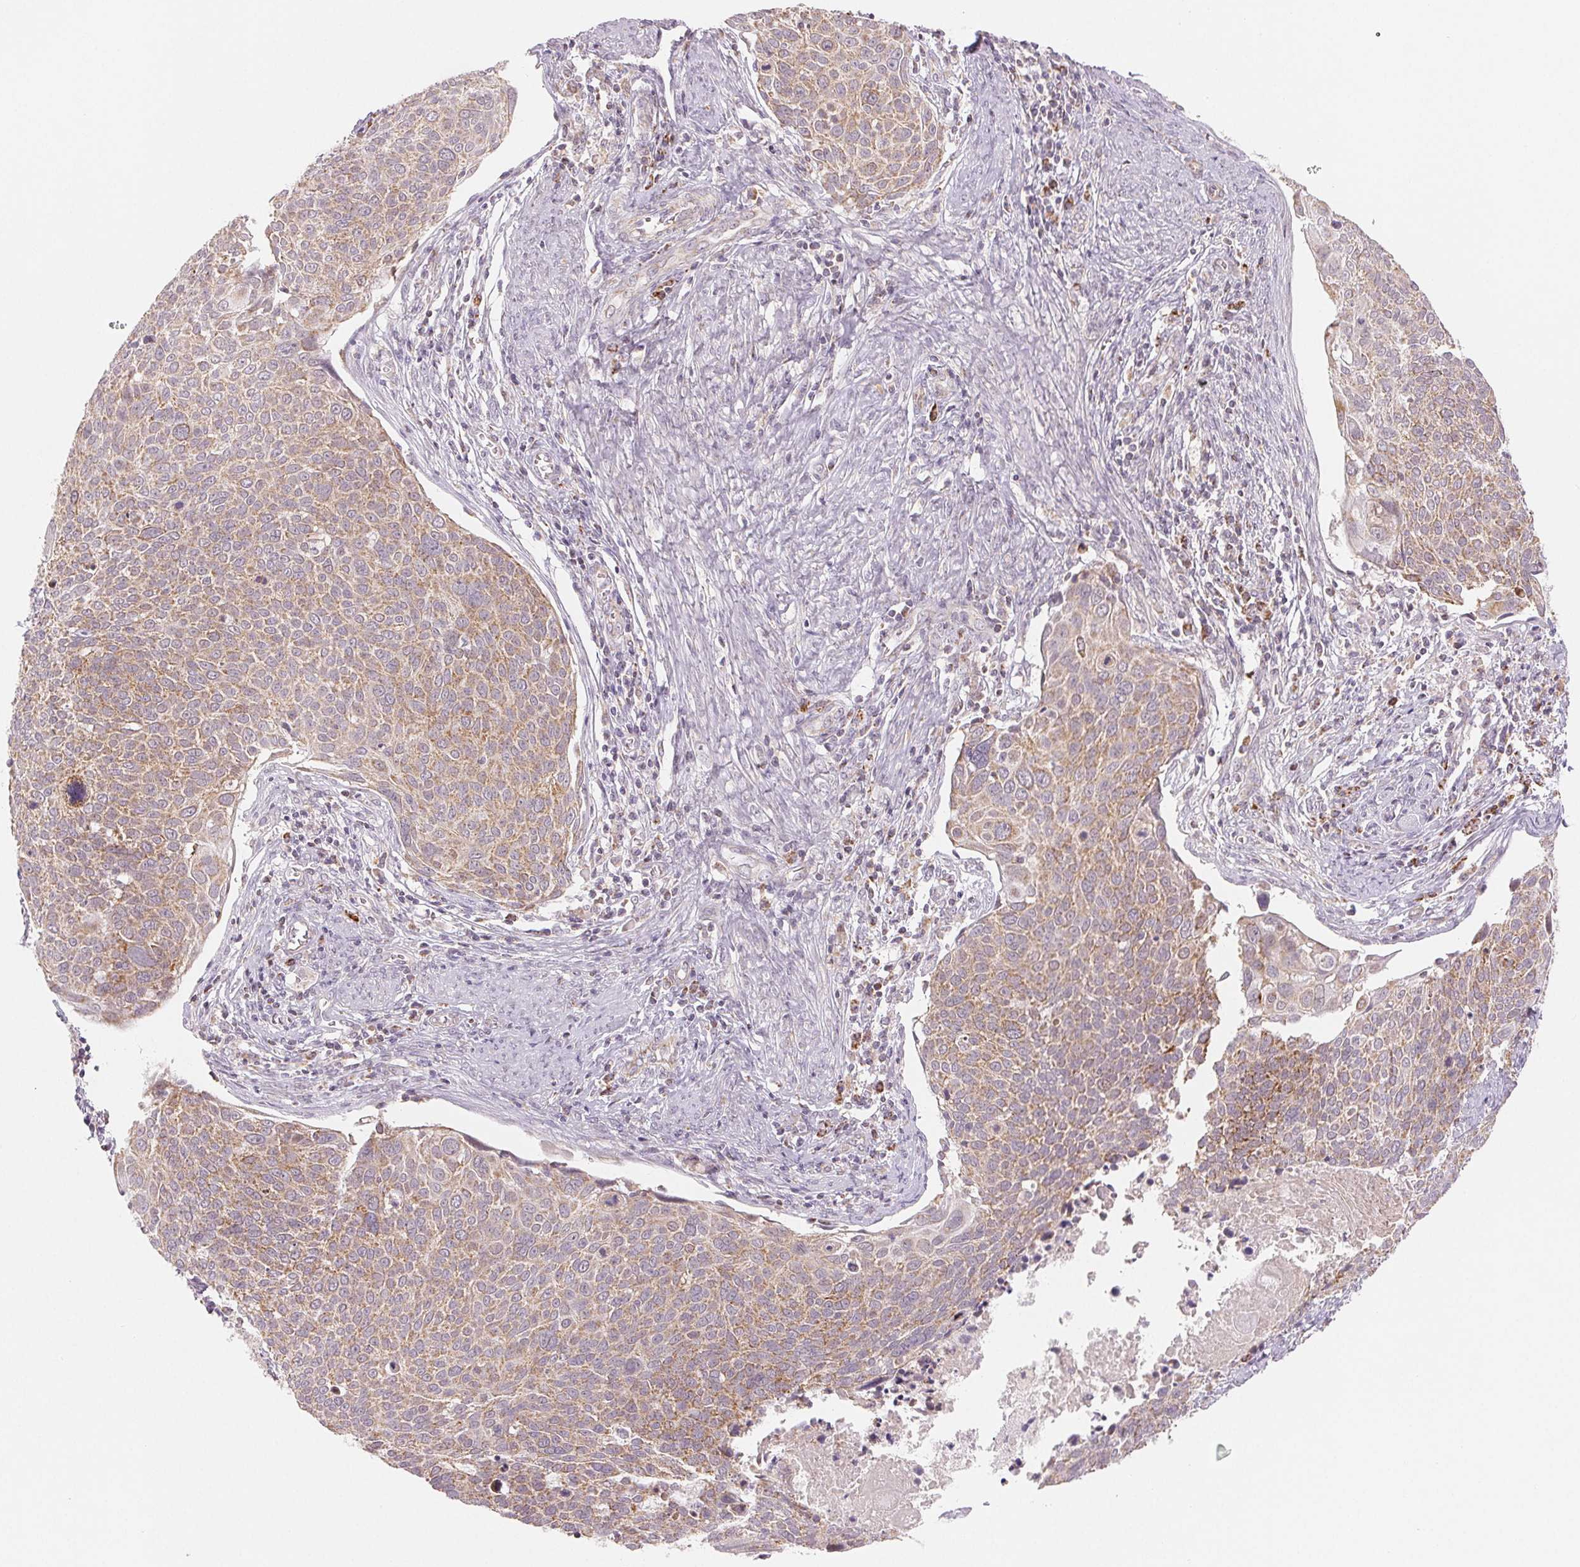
{"staining": {"intensity": "weak", "quantity": "<25%", "location": "cytoplasmic/membranous"}, "tissue": "cervical cancer", "cell_type": "Tumor cells", "image_type": "cancer", "snomed": [{"axis": "morphology", "description": "Squamous cell carcinoma, NOS"}, {"axis": "topography", "description": "Cervix"}], "caption": "Immunohistochemical staining of squamous cell carcinoma (cervical) demonstrates no significant staining in tumor cells.", "gene": "HINT2", "patient": {"sex": "female", "age": 39}}